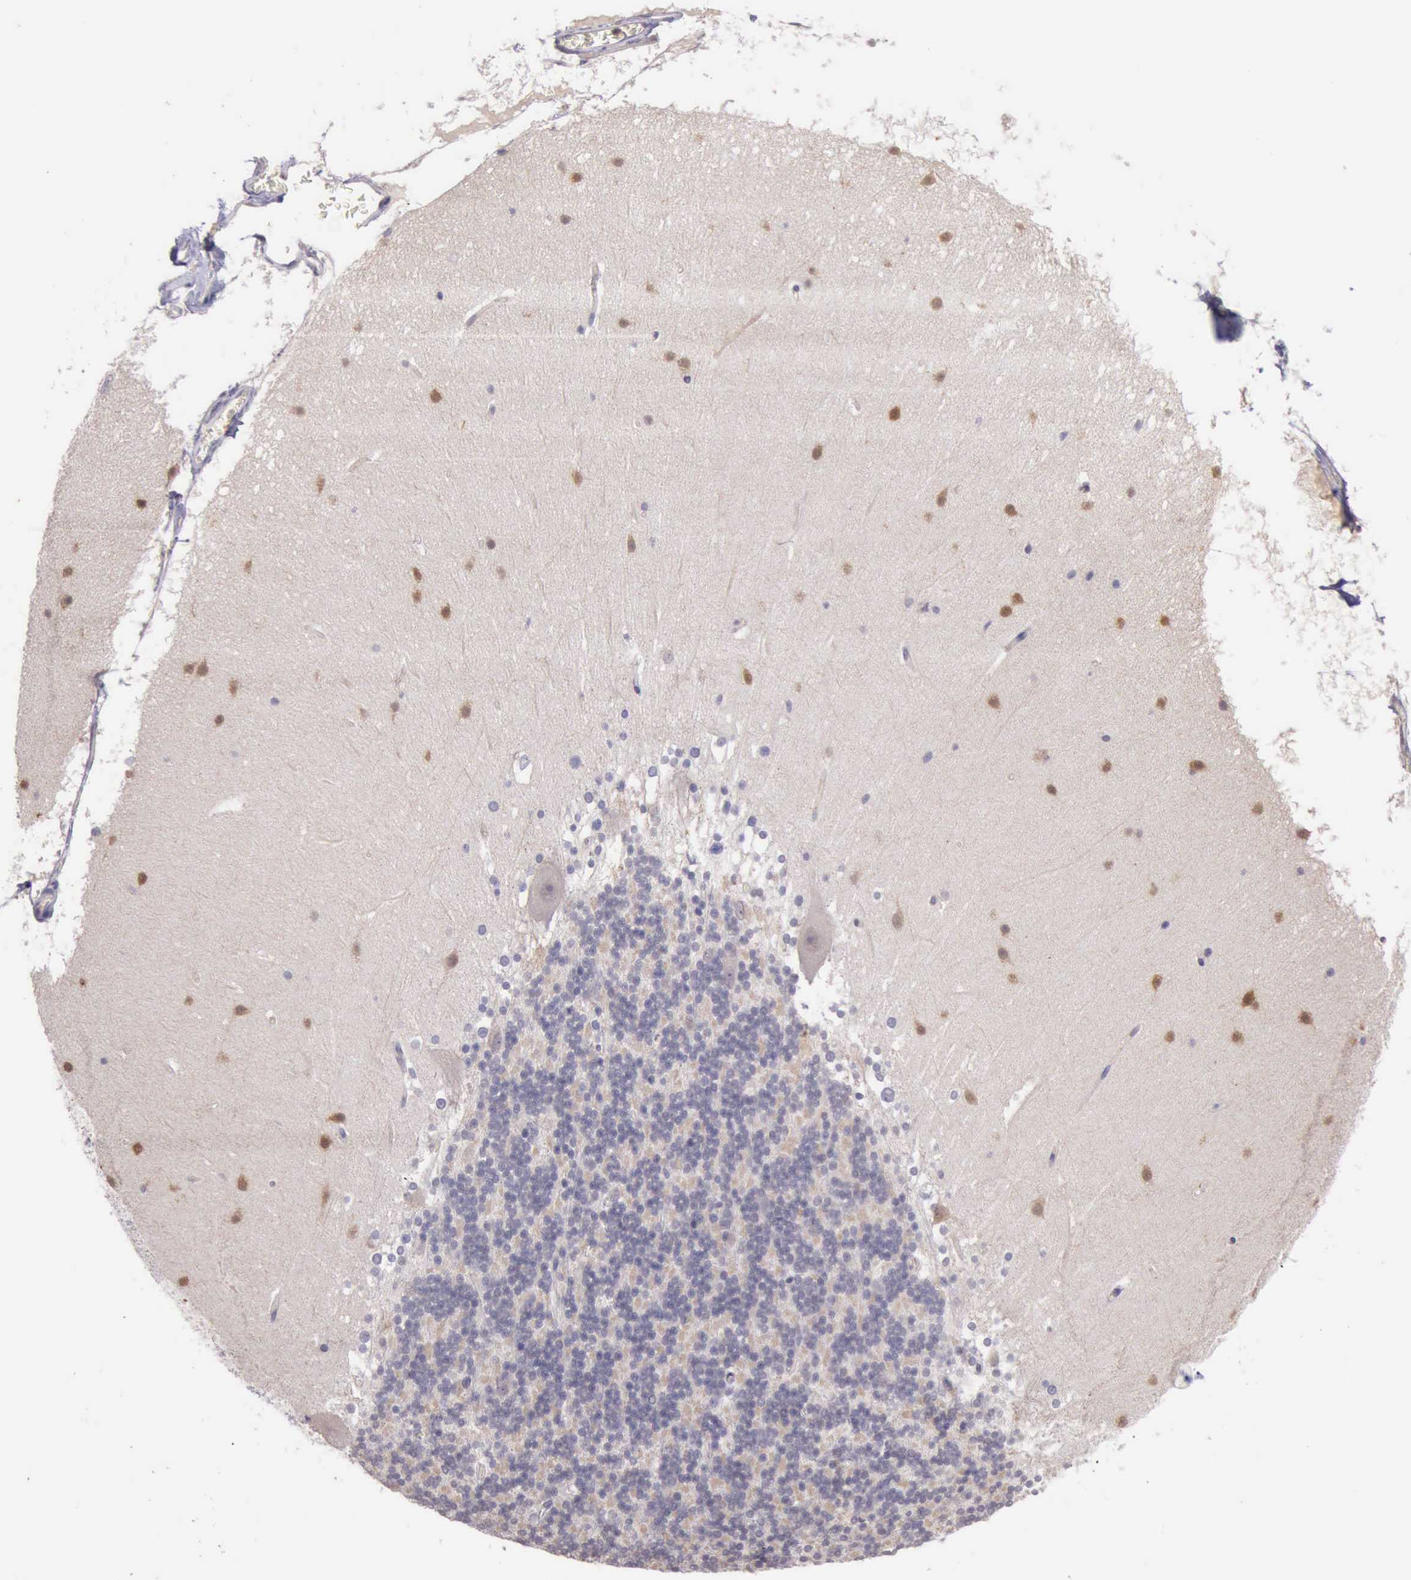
{"staining": {"intensity": "weak", "quantity": "25%-75%", "location": "cytoplasmic/membranous"}, "tissue": "cerebellum", "cell_type": "Cells in granular layer", "image_type": "normal", "snomed": [{"axis": "morphology", "description": "Normal tissue, NOS"}, {"axis": "topography", "description": "Cerebellum"}], "caption": "Brown immunohistochemical staining in unremarkable human cerebellum shows weak cytoplasmic/membranous expression in approximately 25%-75% of cells in granular layer. (DAB IHC with brightfield microscopy, high magnification).", "gene": "PLEK2", "patient": {"sex": "female", "age": 19}}